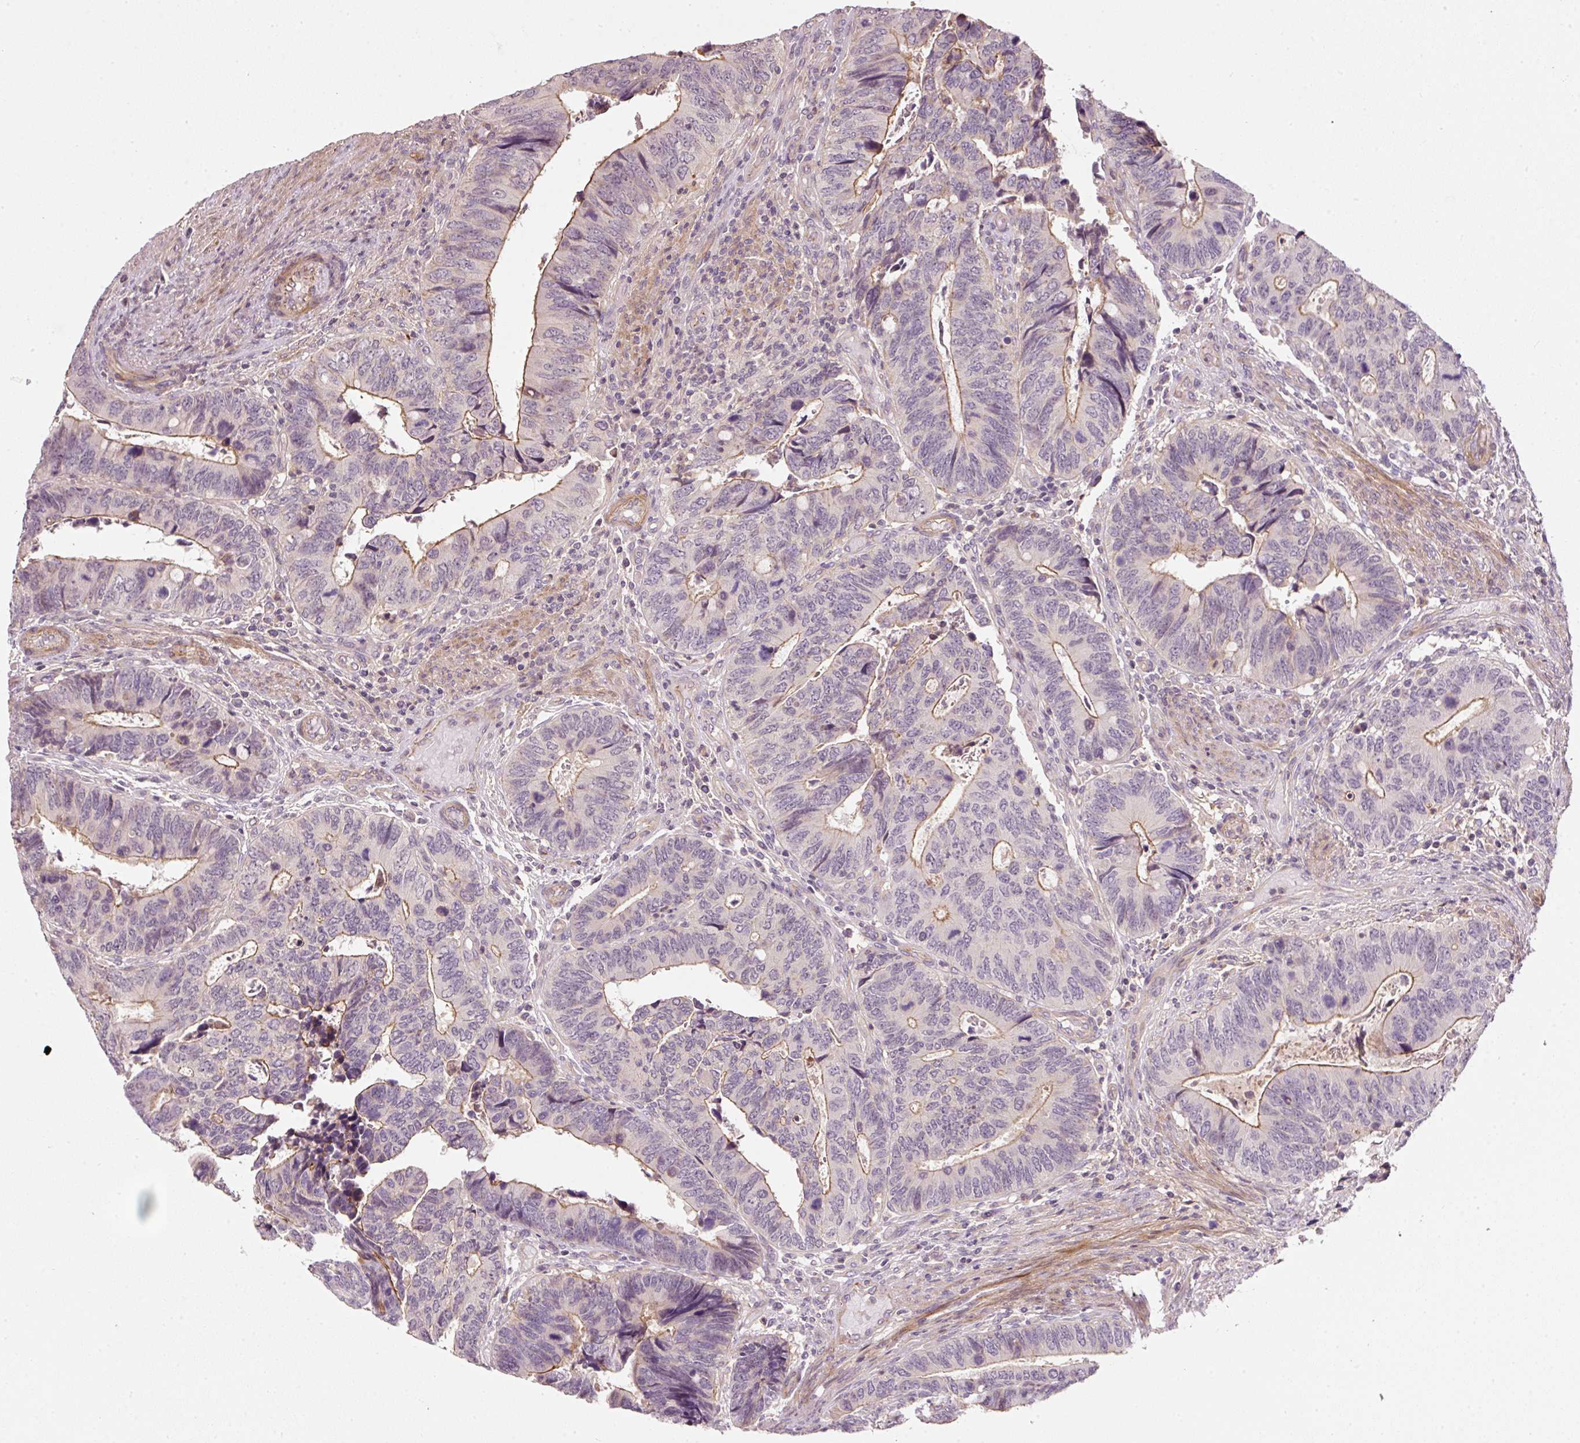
{"staining": {"intensity": "moderate", "quantity": "25%-75%", "location": "cytoplasmic/membranous"}, "tissue": "colorectal cancer", "cell_type": "Tumor cells", "image_type": "cancer", "snomed": [{"axis": "morphology", "description": "Adenocarcinoma, NOS"}, {"axis": "topography", "description": "Colon"}], "caption": "Human colorectal cancer (adenocarcinoma) stained for a protein (brown) exhibits moderate cytoplasmic/membranous positive positivity in about 25%-75% of tumor cells.", "gene": "TIRAP", "patient": {"sex": "male", "age": 87}}